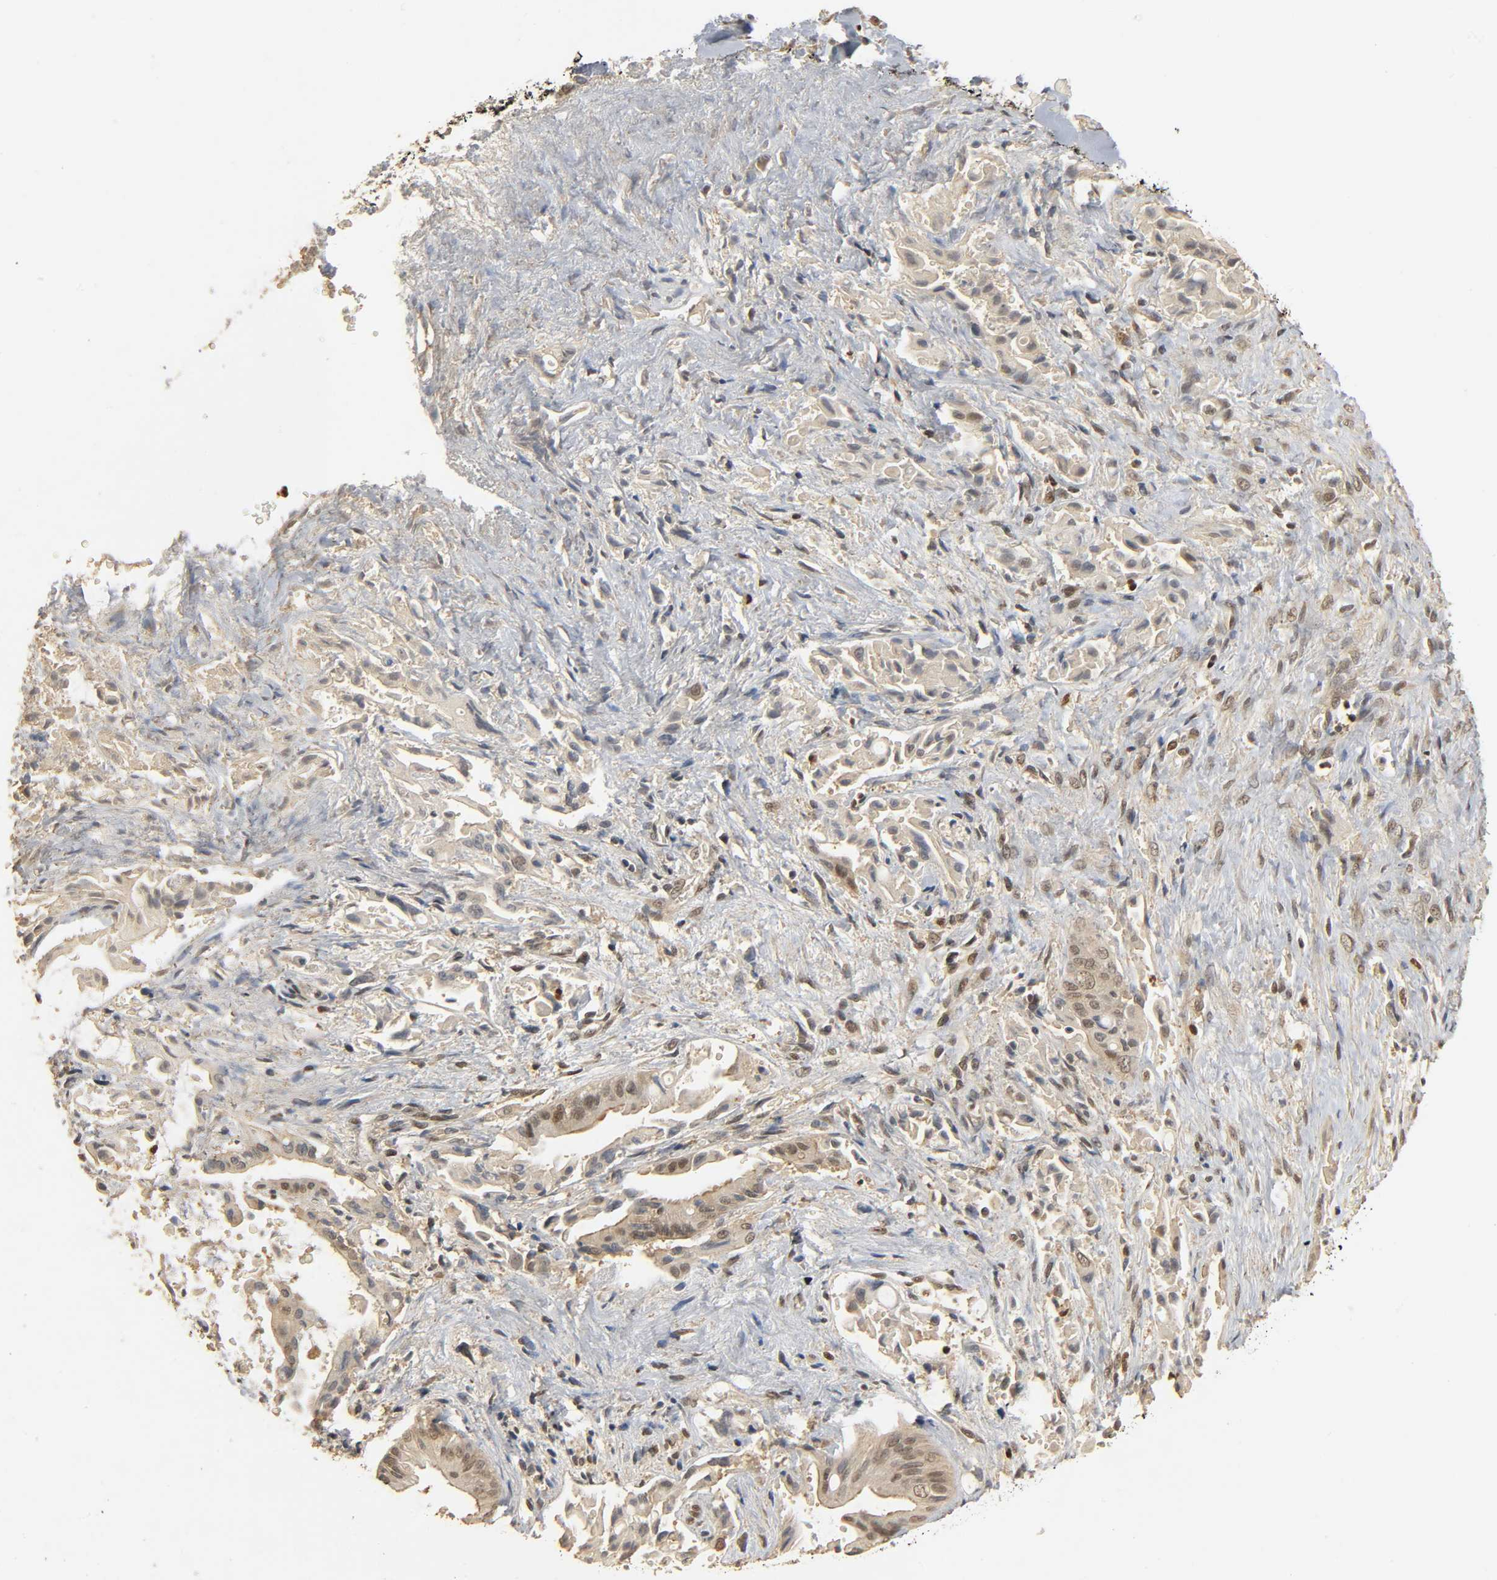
{"staining": {"intensity": "moderate", "quantity": "25%-75%", "location": "nuclear"}, "tissue": "liver cancer", "cell_type": "Tumor cells", "image_type": "cancer", "snomed": [{"axis": "morphology", "description": "Cholangiocarcinoma"}, {"axis": "topography", "description": "Liver"}], "caption": "Immunohistochemical staining of liver cholangiocarcinoma displays moderate nuclear protein staining in about 25%-75% of tumor cells. The staining was performed using DAB to visualize the protein expression in brown, while the nuclei were stained in blue with hematoxylin (Magnification: 20x).", "gene": "ZFPM2", "patient": {"sex": "male", "age": 58}}